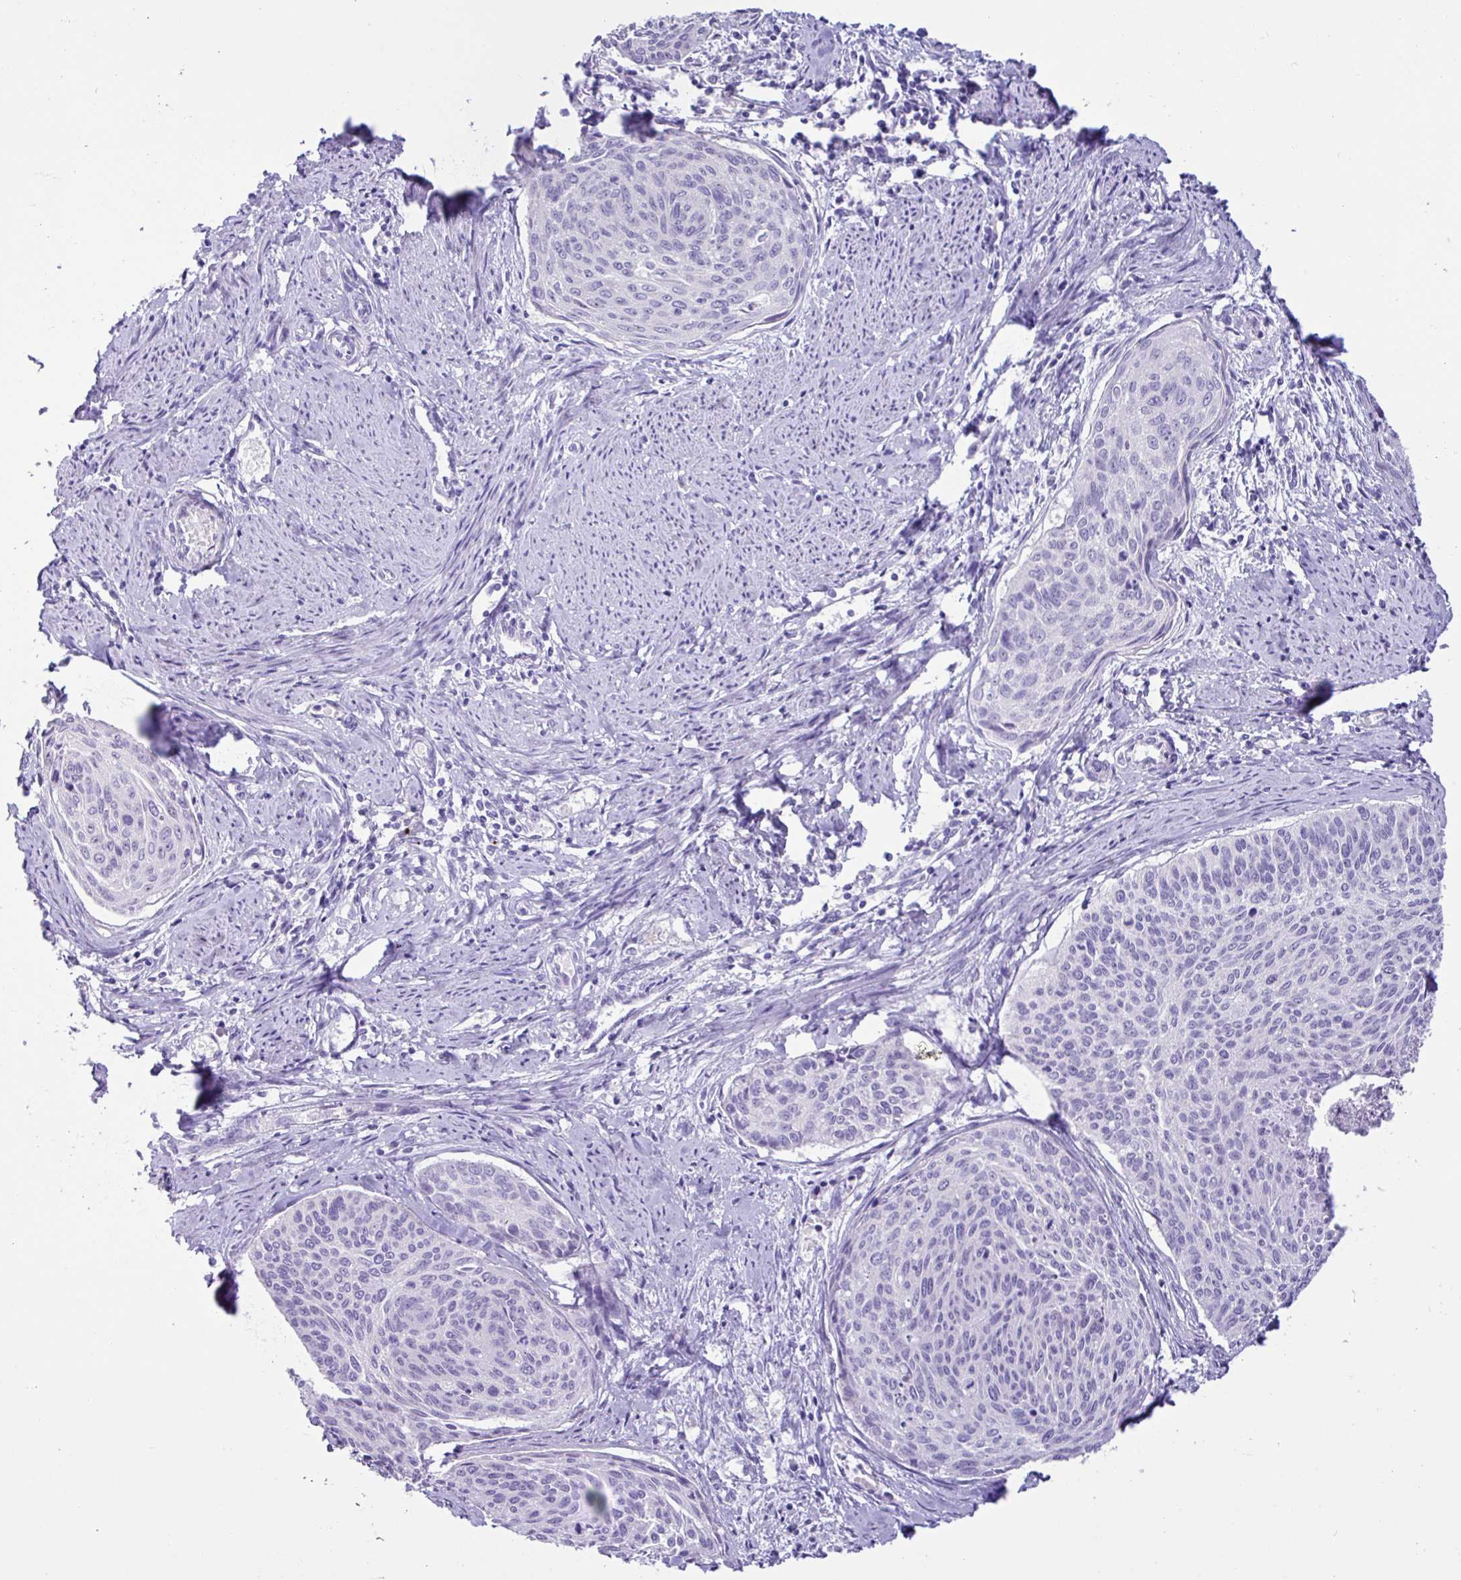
{"staining": {"intensity": "negative", "quantity": "none", "location": "none"}, "tissue": "cervical cancer", "cell_type": "Tumor cells", "image_type": "cancer", "snomed": [{"axis": "morphology", "description": "Squamous cell carcinoma, NOS"}, {"axis": "topography", "description": "Cervix"}], "caption": "Human squamous cell carcinoma (cervical) stained for a protein using immunohistochemistry displays no staining in tumor cells.", "gene": "MRM2", "patient": {"sex": "female", "age": 55}}